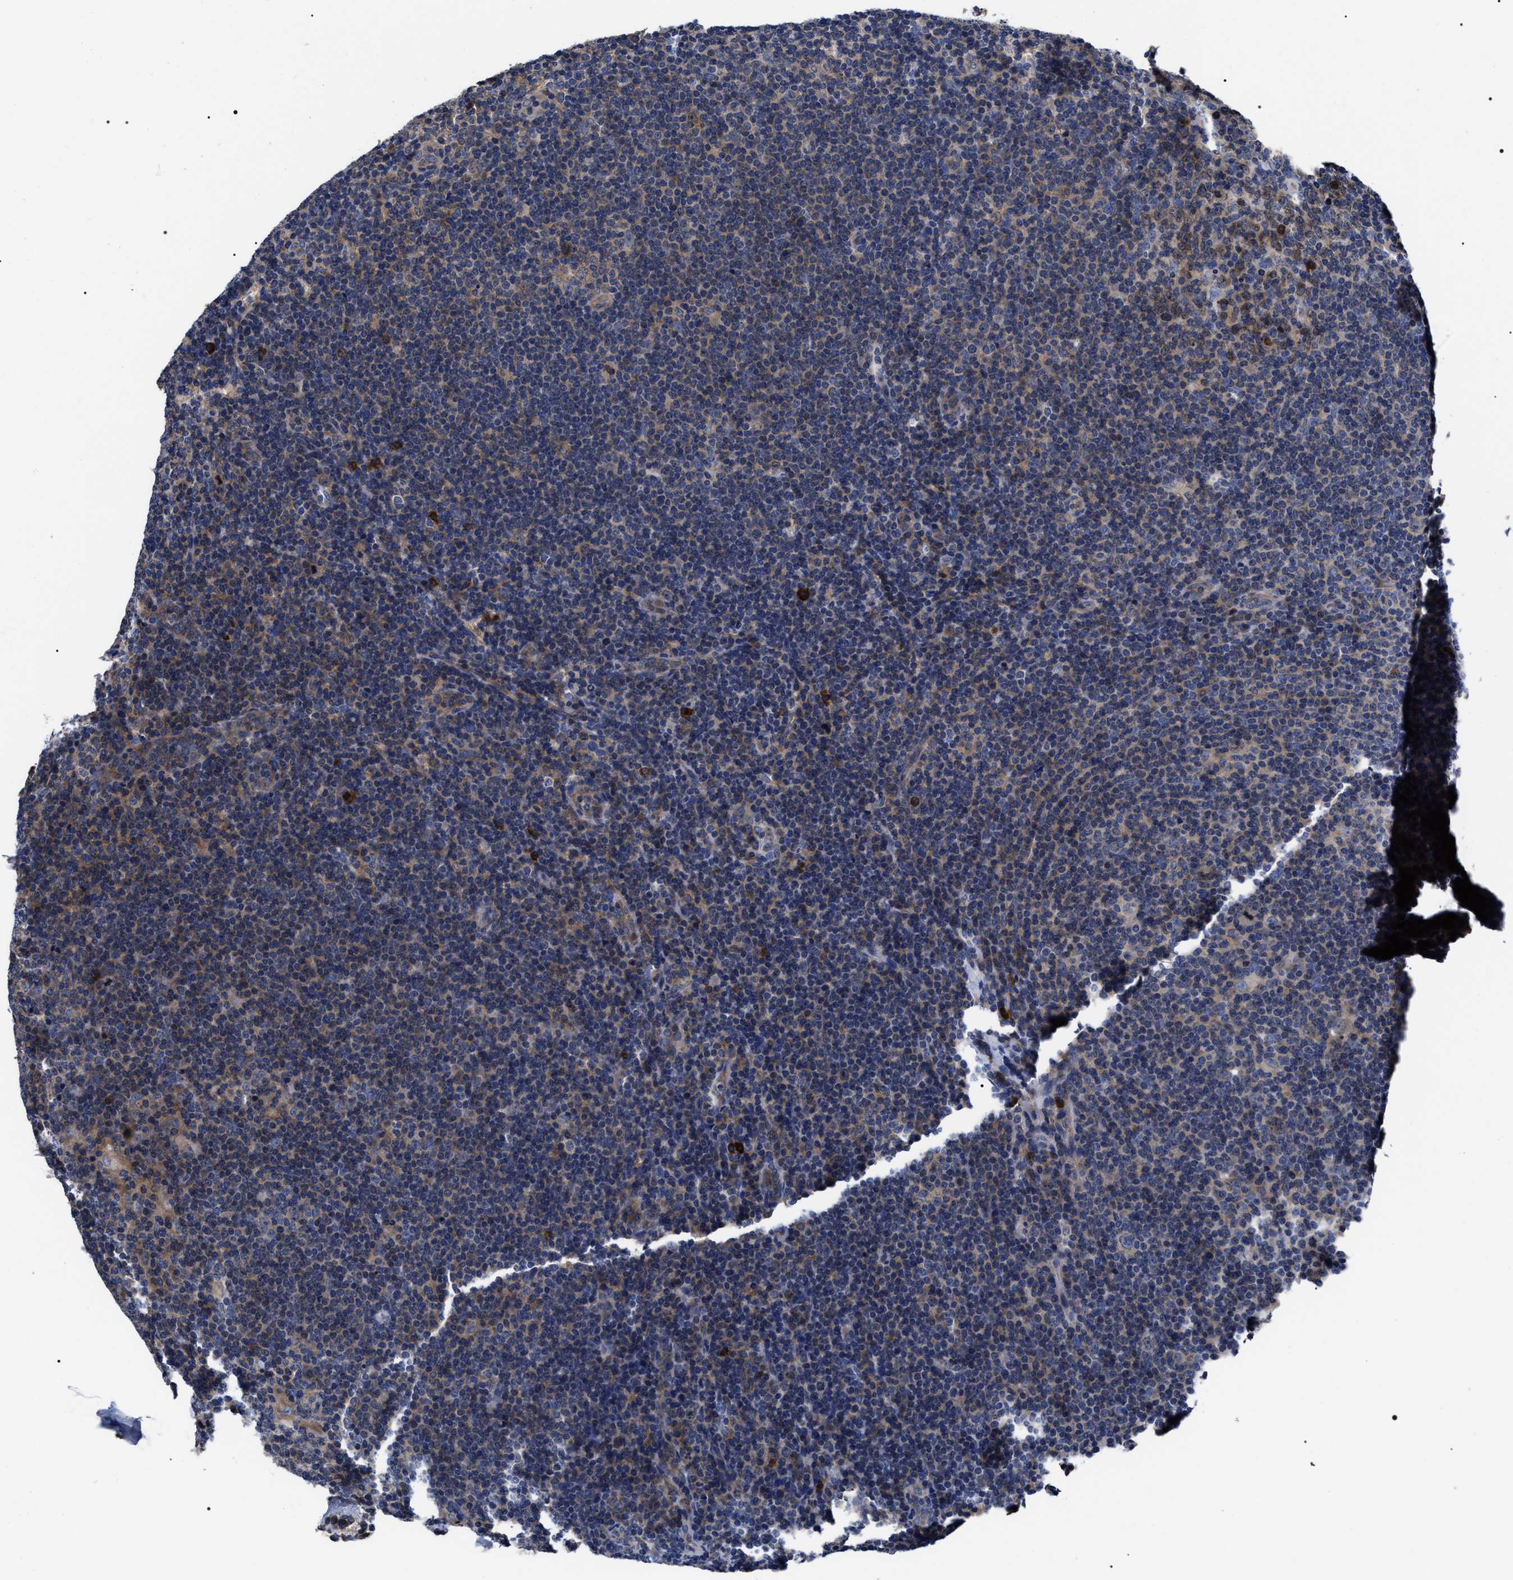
{"staining": {"intensity": "weak", "quantity": "<25%", "location": "cytoplasmic/membranous"}, "tissue": "lymphoma", "cell_type": "Tumor cells", "image_type": "cancer", "snomed": [{"axis": "morphology", "description": "Hodgkin's disease, NOS"}, {"axis": "topography", "description": "Lymph node"}], "caption": "Immunohistochemical staining of human lymphoma reveals no significant positivity in tumor cells. The staining is performed using DAB brown chromogen with nuclei counter-stained in using hematoxylin.", "gene": "MIS18A", "patient": {"sex": "female", "age": 57}}